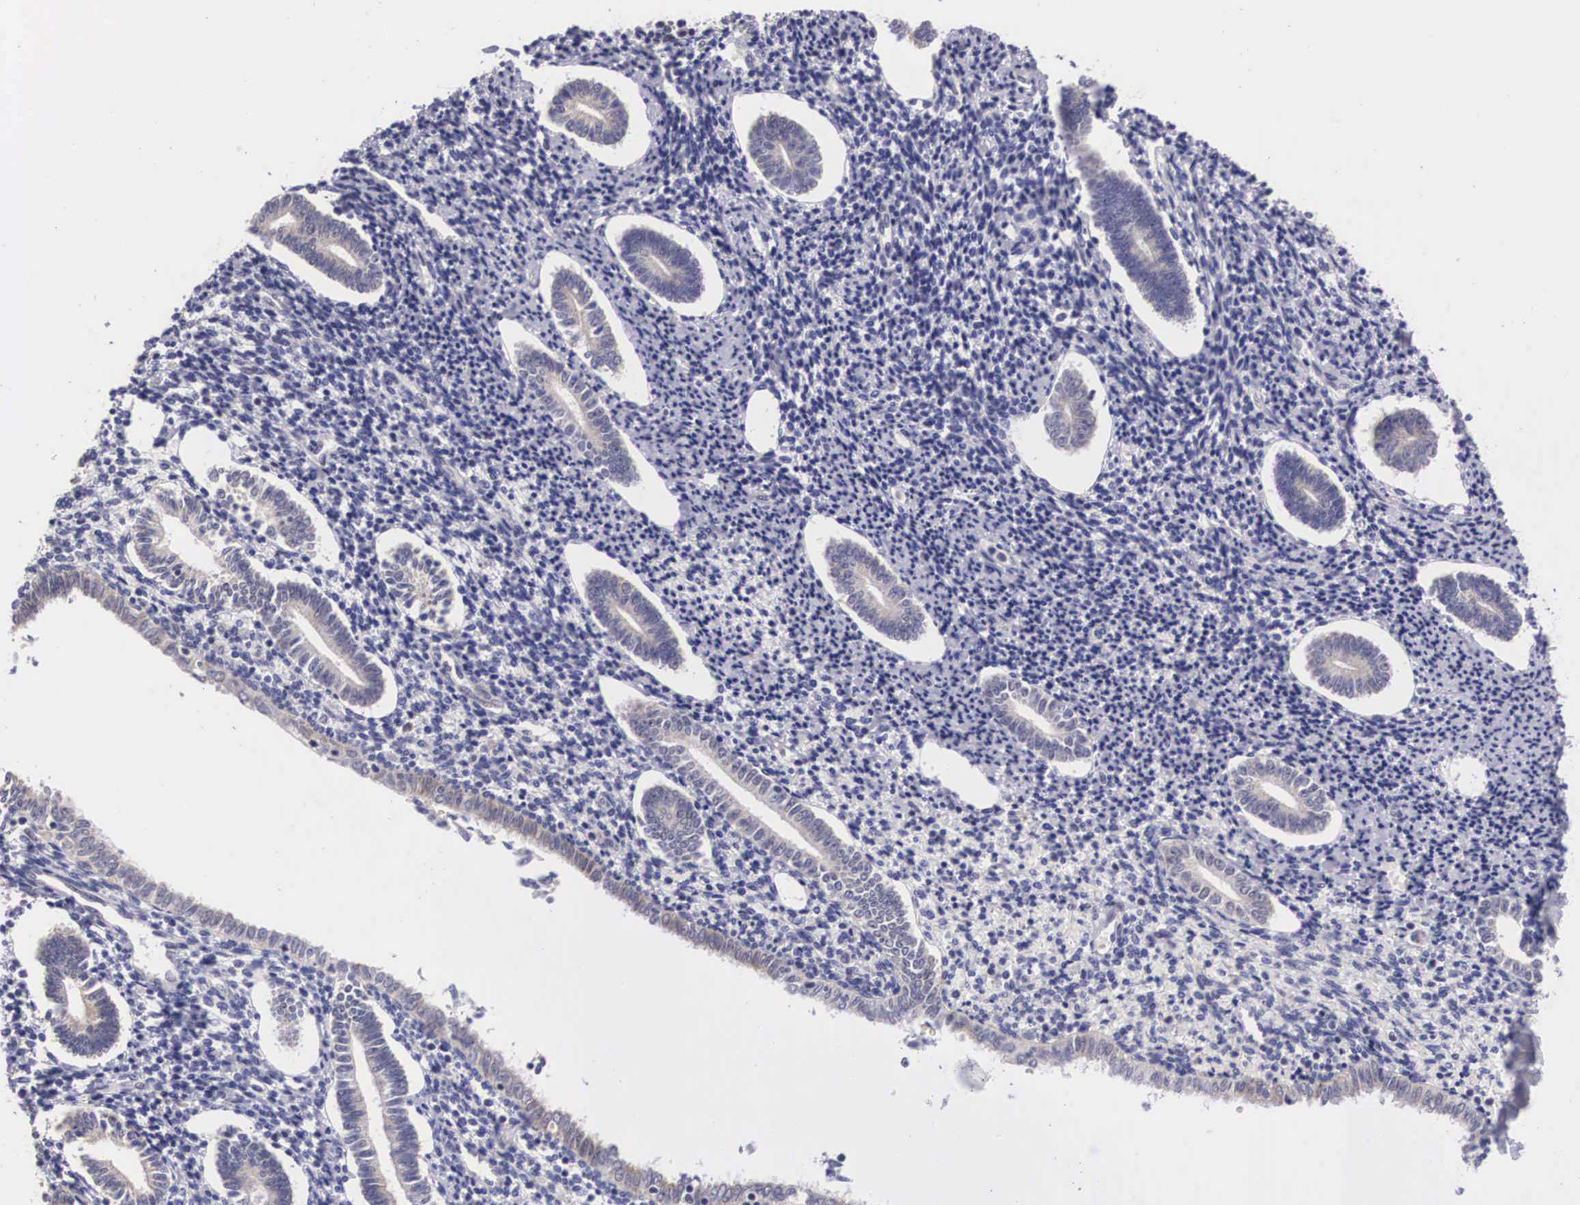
{"staining": {"intensity": "negative", "quantity": "none", "location": "none"}, "tissue": "endometrium", "cell_type": "Cells in endometrial stroma", "image_type": "normal", "snomed": [{"axis": "morphology", "description": "Normal tissue, NOS"}, {"axis": "topography", "description": "Endometrium"}], "caption": "This is an IHC micrograph of normal human endometrium. There is no staining in cells in endometrial stroma.", "gene": "ARG2", "patient": {"sex": "female", "age": 52}}